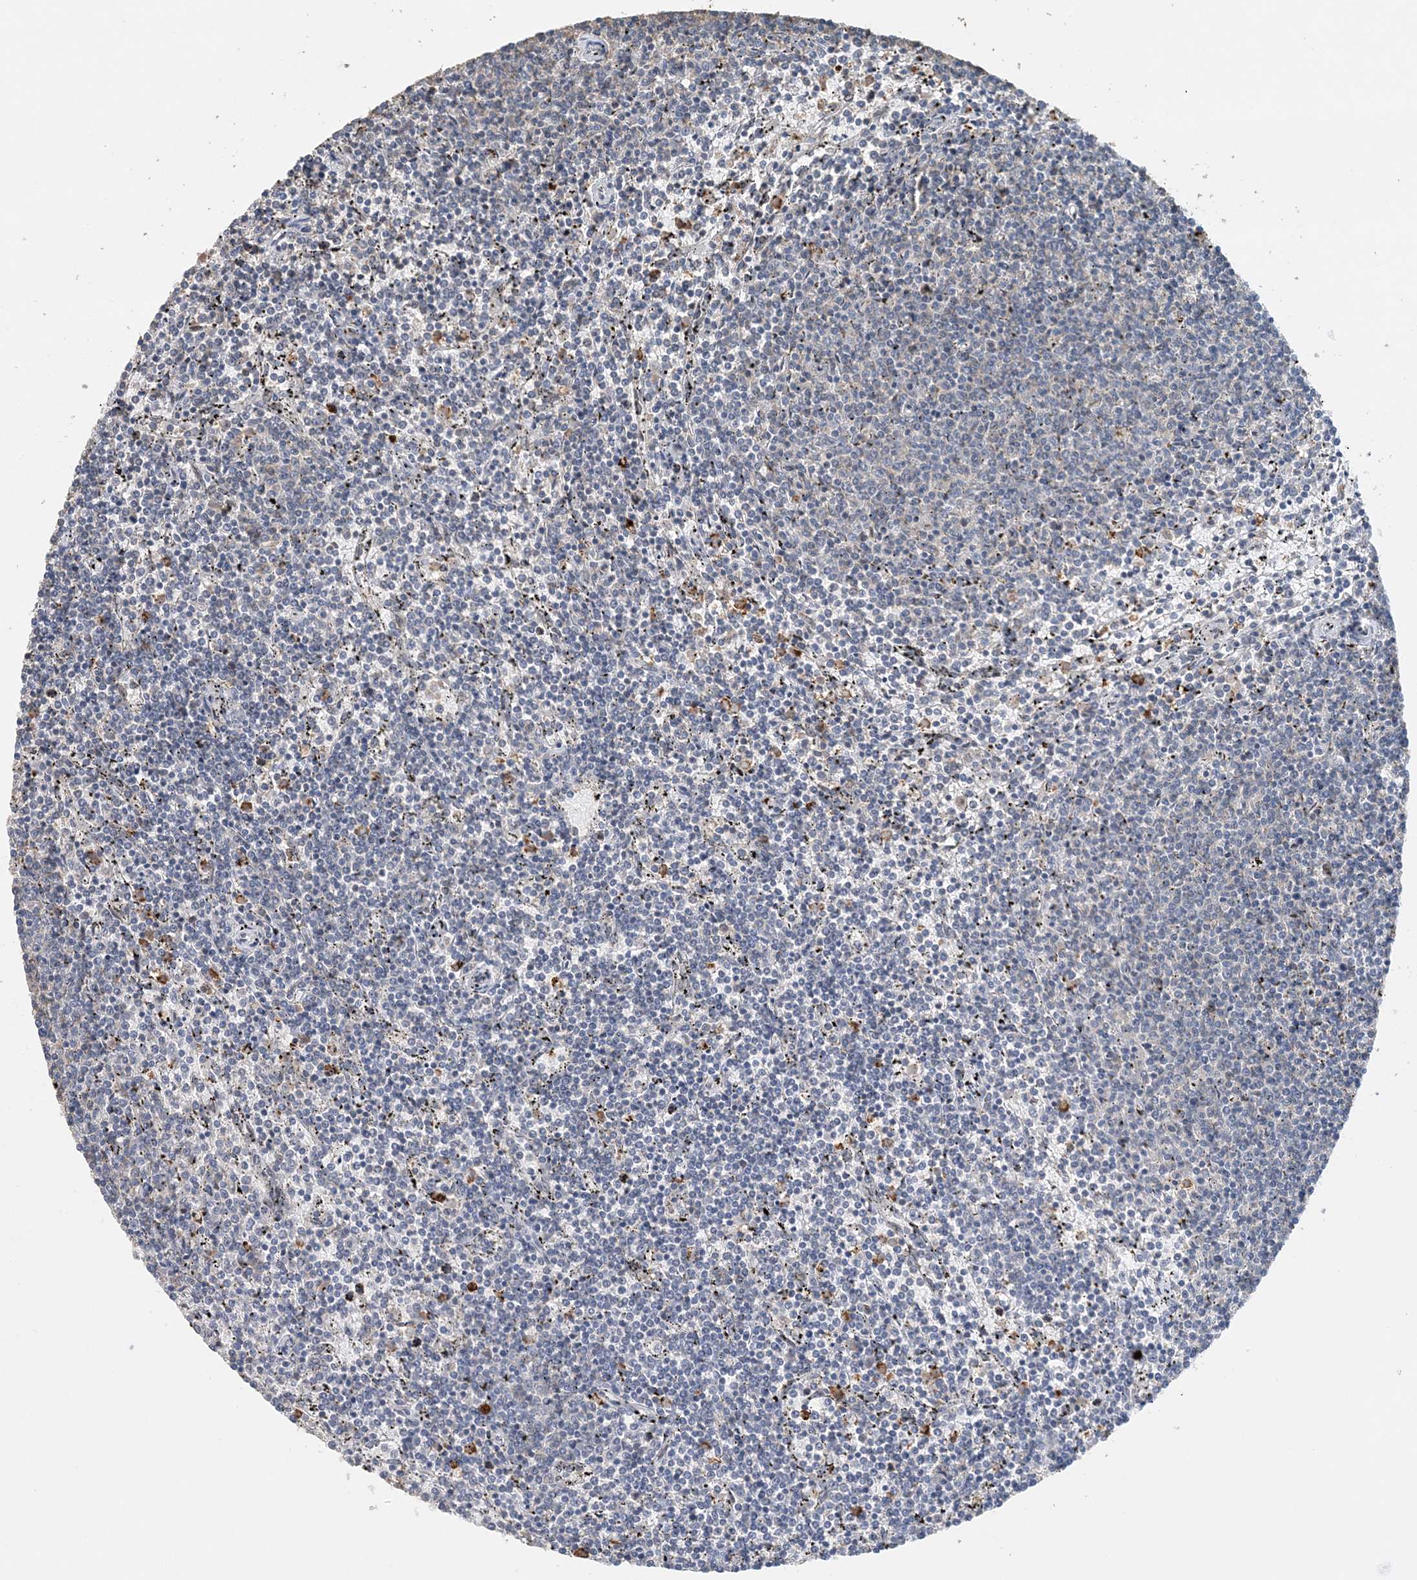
{"staining": {"intensity": "negative", "quantity": "none", "location": "none"}, "tissue": "lymphoma", "cell_type": "Tumor cells", "image_type": "cancer", "snomed": [{"axis": "morphology", "description": "Malignant lymphoma, non-Hodgkin's type, Low grade"}, {"axis": "topography", "description": "Spleen"}], "caption": "This is an IHC histopathology image of human lymphoma. There is no positivity in tumor cells.", "gene": "FAM110A", "patient": {"sex": "female", "age": 50}}